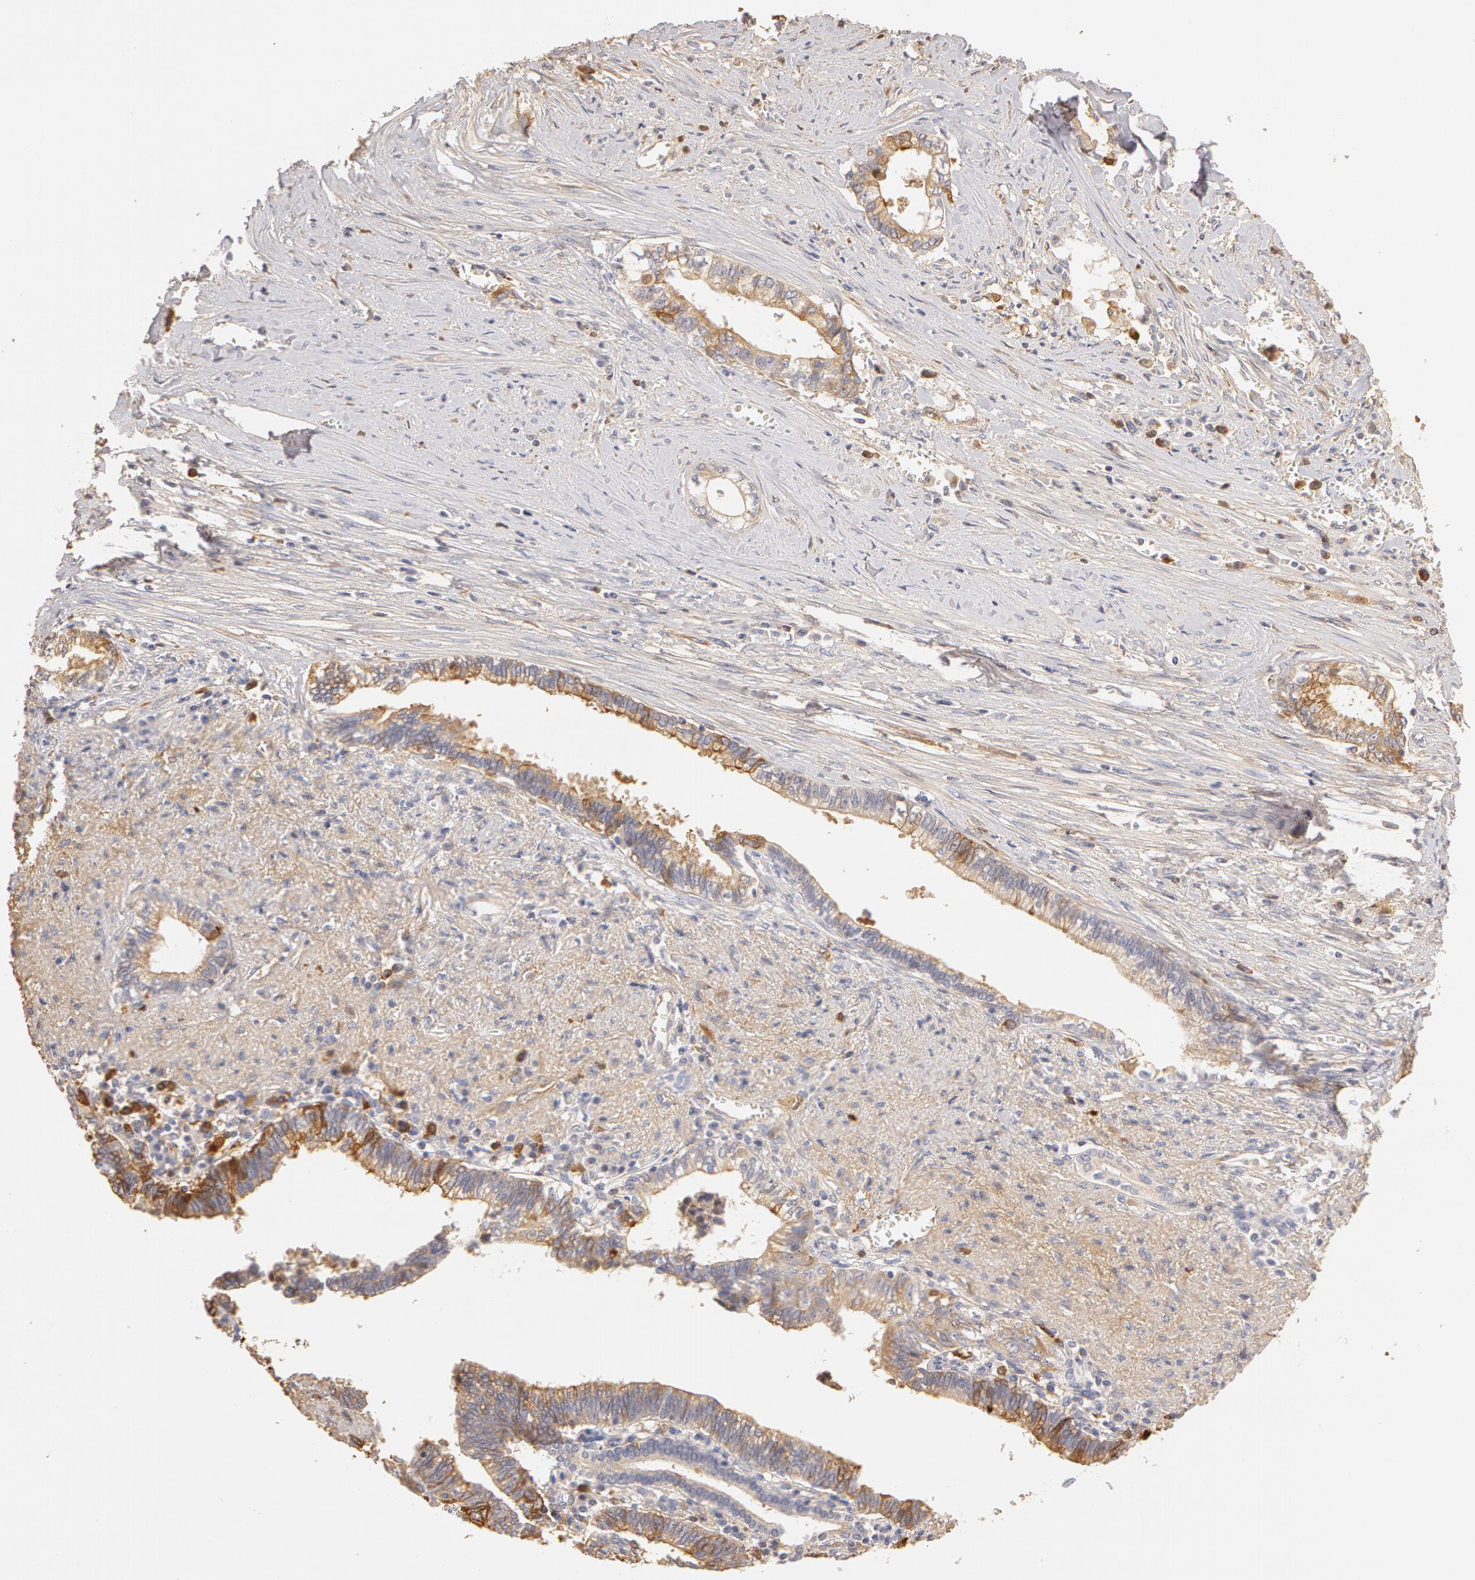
{"staining": {"intensity": "weak", "quantity": ">75%", "location": "cytoplasmic/membranous"}, "tissue": "liver cancer", "cell_type": "Tumor cells", "image_type": "cancer", "snomed": [{"axis": "morphology", "description": "Cholangiocarcinoma"}, {"axis": "topography", "description": "Liver"}], "caption": "Liver cholangiocarcinoma was stained to show a protein in brown. There is low levels of weak cytoplasmic/membranous positivity in about >75% of tumor cells.", "gene": "TF", "patient": {"sex": "male", "age": 57}}